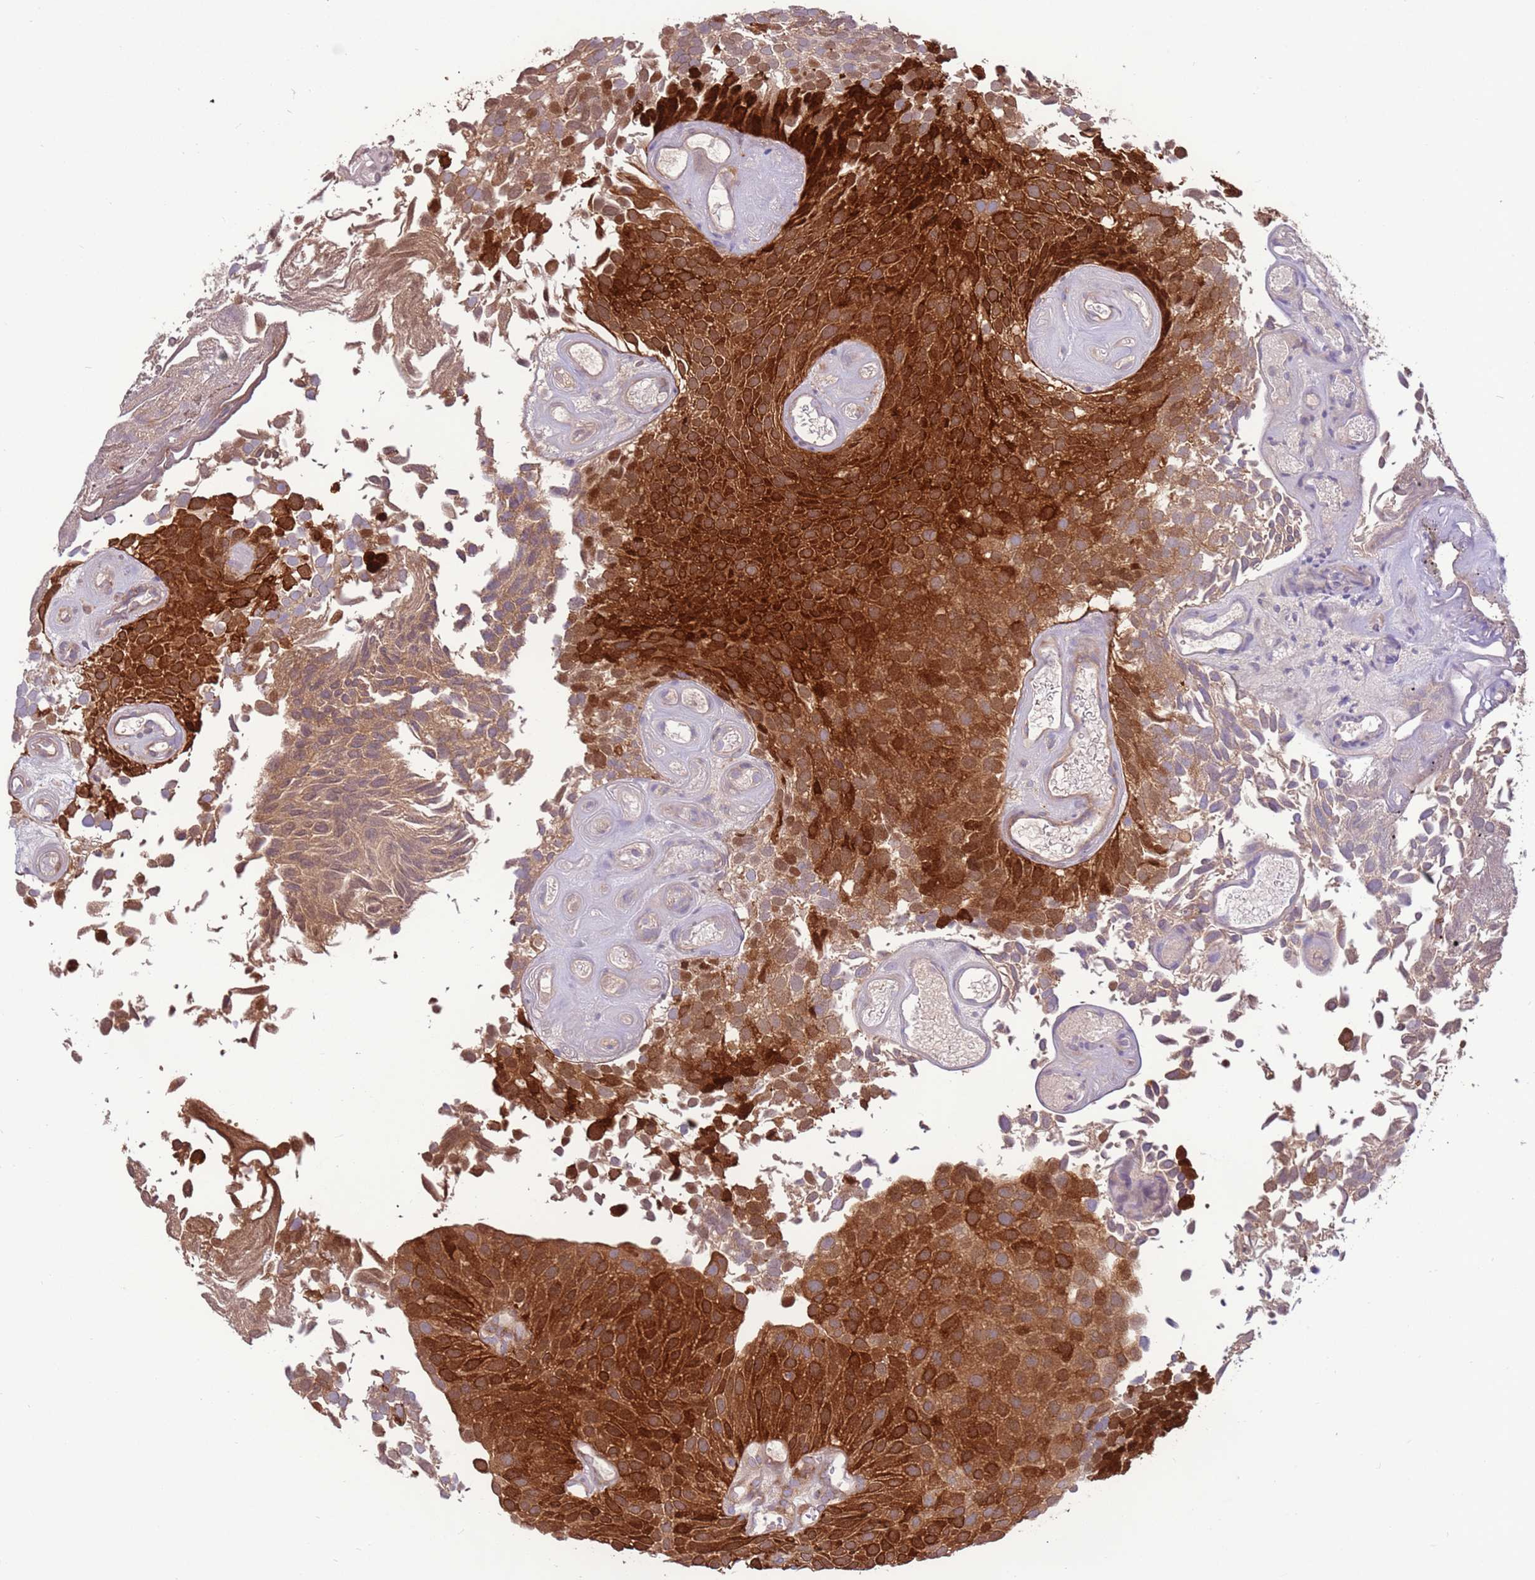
{"staining": {"intensity": "strong", "quantity": ">75%", "location": "cytoplasmic/membranous"}, "tissue": "urothelial cancer", "cell_type": "Tumor cells", "image_type": "cancer", "snomed": [{"axis": "morphology", "description": "Urothelial carcinoma, Low grade"}, {"axis": "topography", "description": "Urinary bladder"}], "caption": "Immunohistochemical staining of human low-grade urothelial carcinoma shows high levels of strong cytoplasmic/membranous expression in approximately >75% of tumor cells.", "gene": "DDX19B", "patient": {"sex": "male", "age": 89}}